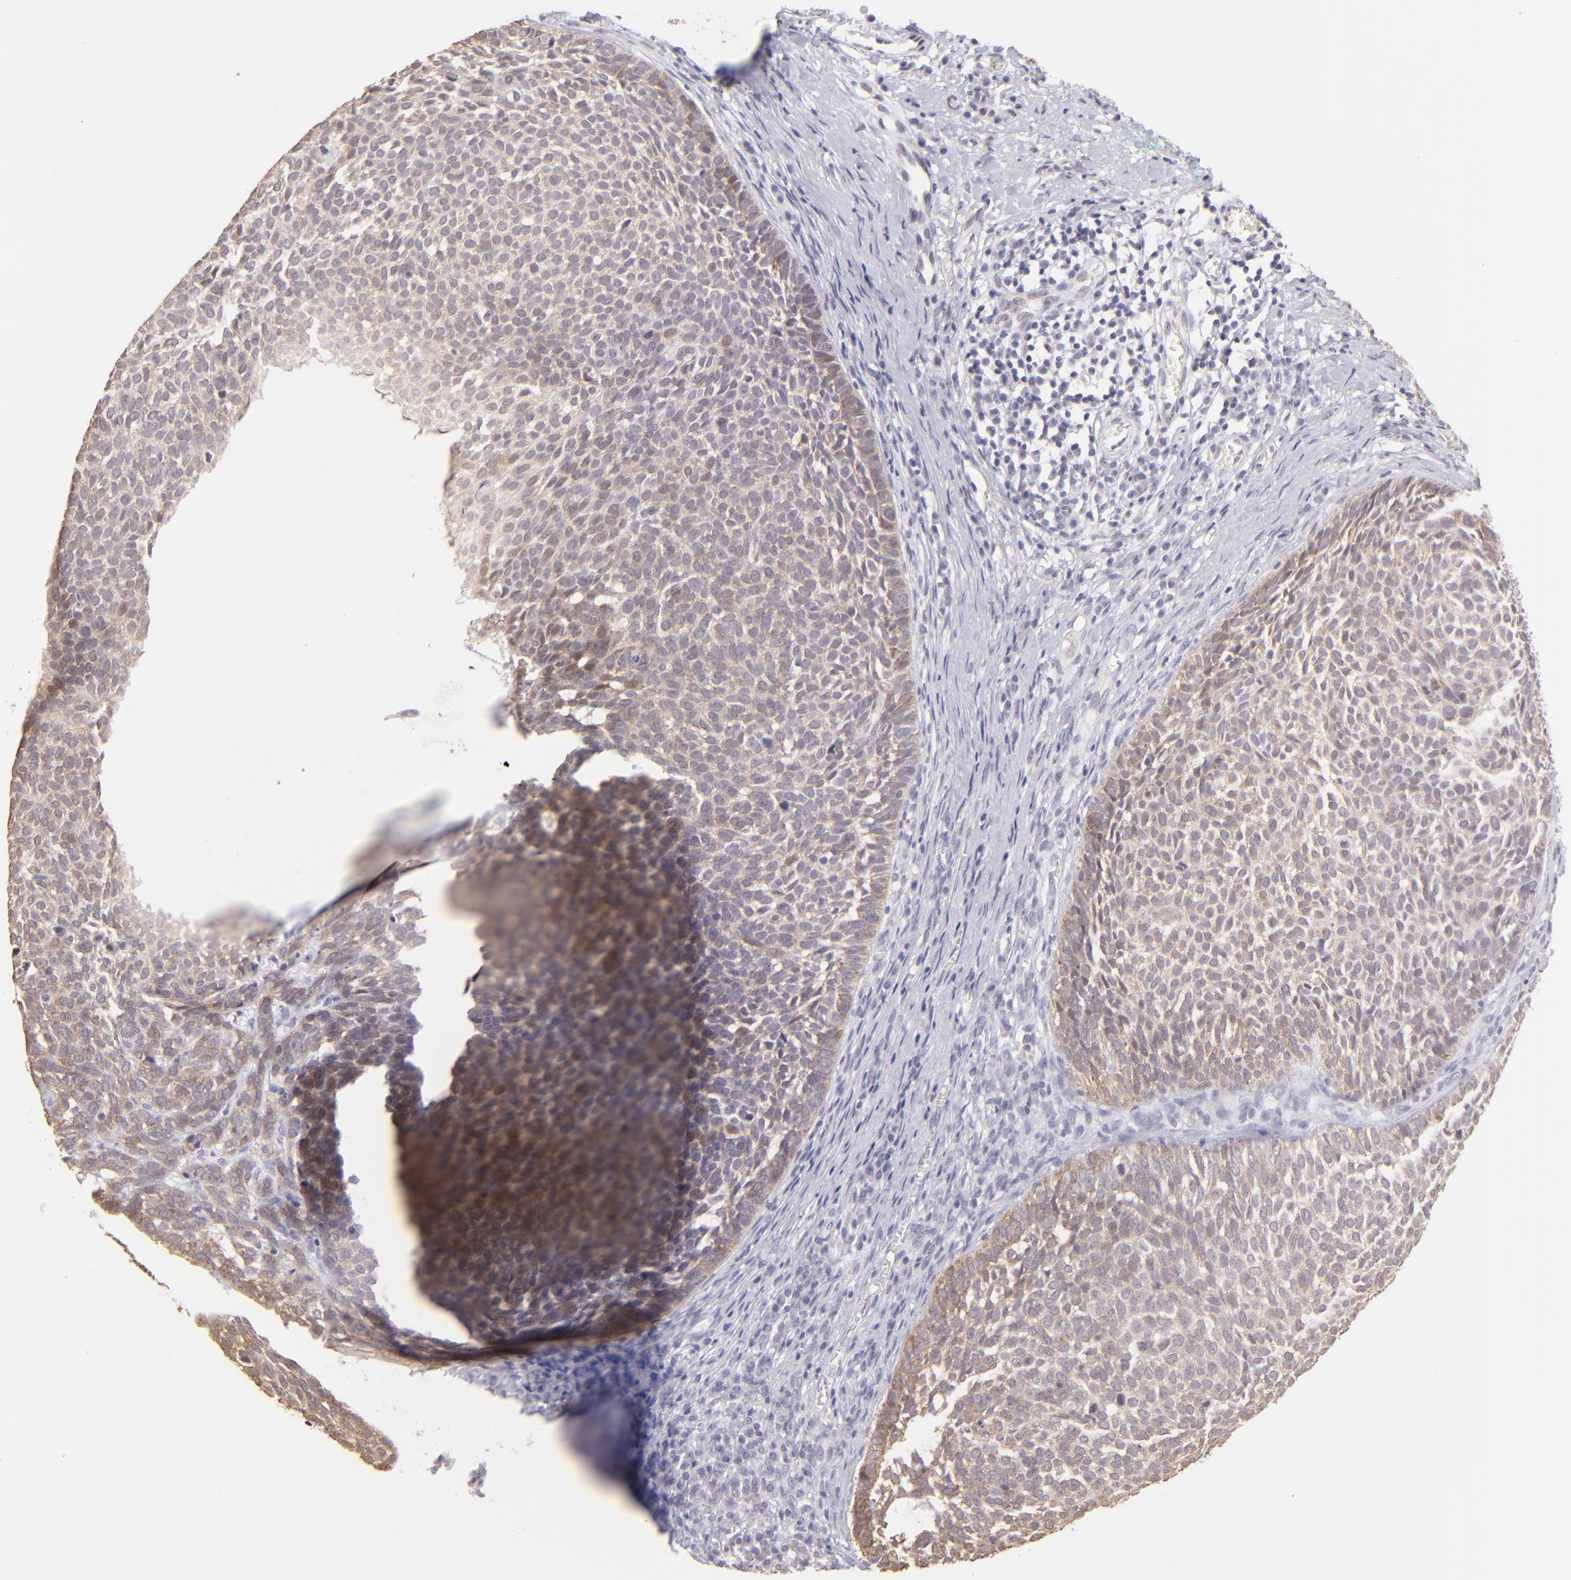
{"staining": {"intensity": "weak", "quantity": "25%-75%", "location": "cytoplasmic/membranous"}, "tissue": "skin cancer", "cell_type": "Tumor cells", "image_type": "cancer", "snomed": [{"axis": "morphology", "description": "Basal cell carcinoma"}, {"axis": "topography", "description": "Skin"}], "caption": "Basal cell carcinoma (skin) was stained to show a protein in brown. There is low levels of weak cytoplasmic/membranous positivity in approximately 25%-75% of tumor cells.", "gene": "MAGEA1", "patient": {"sex": "male", "age": 63}}